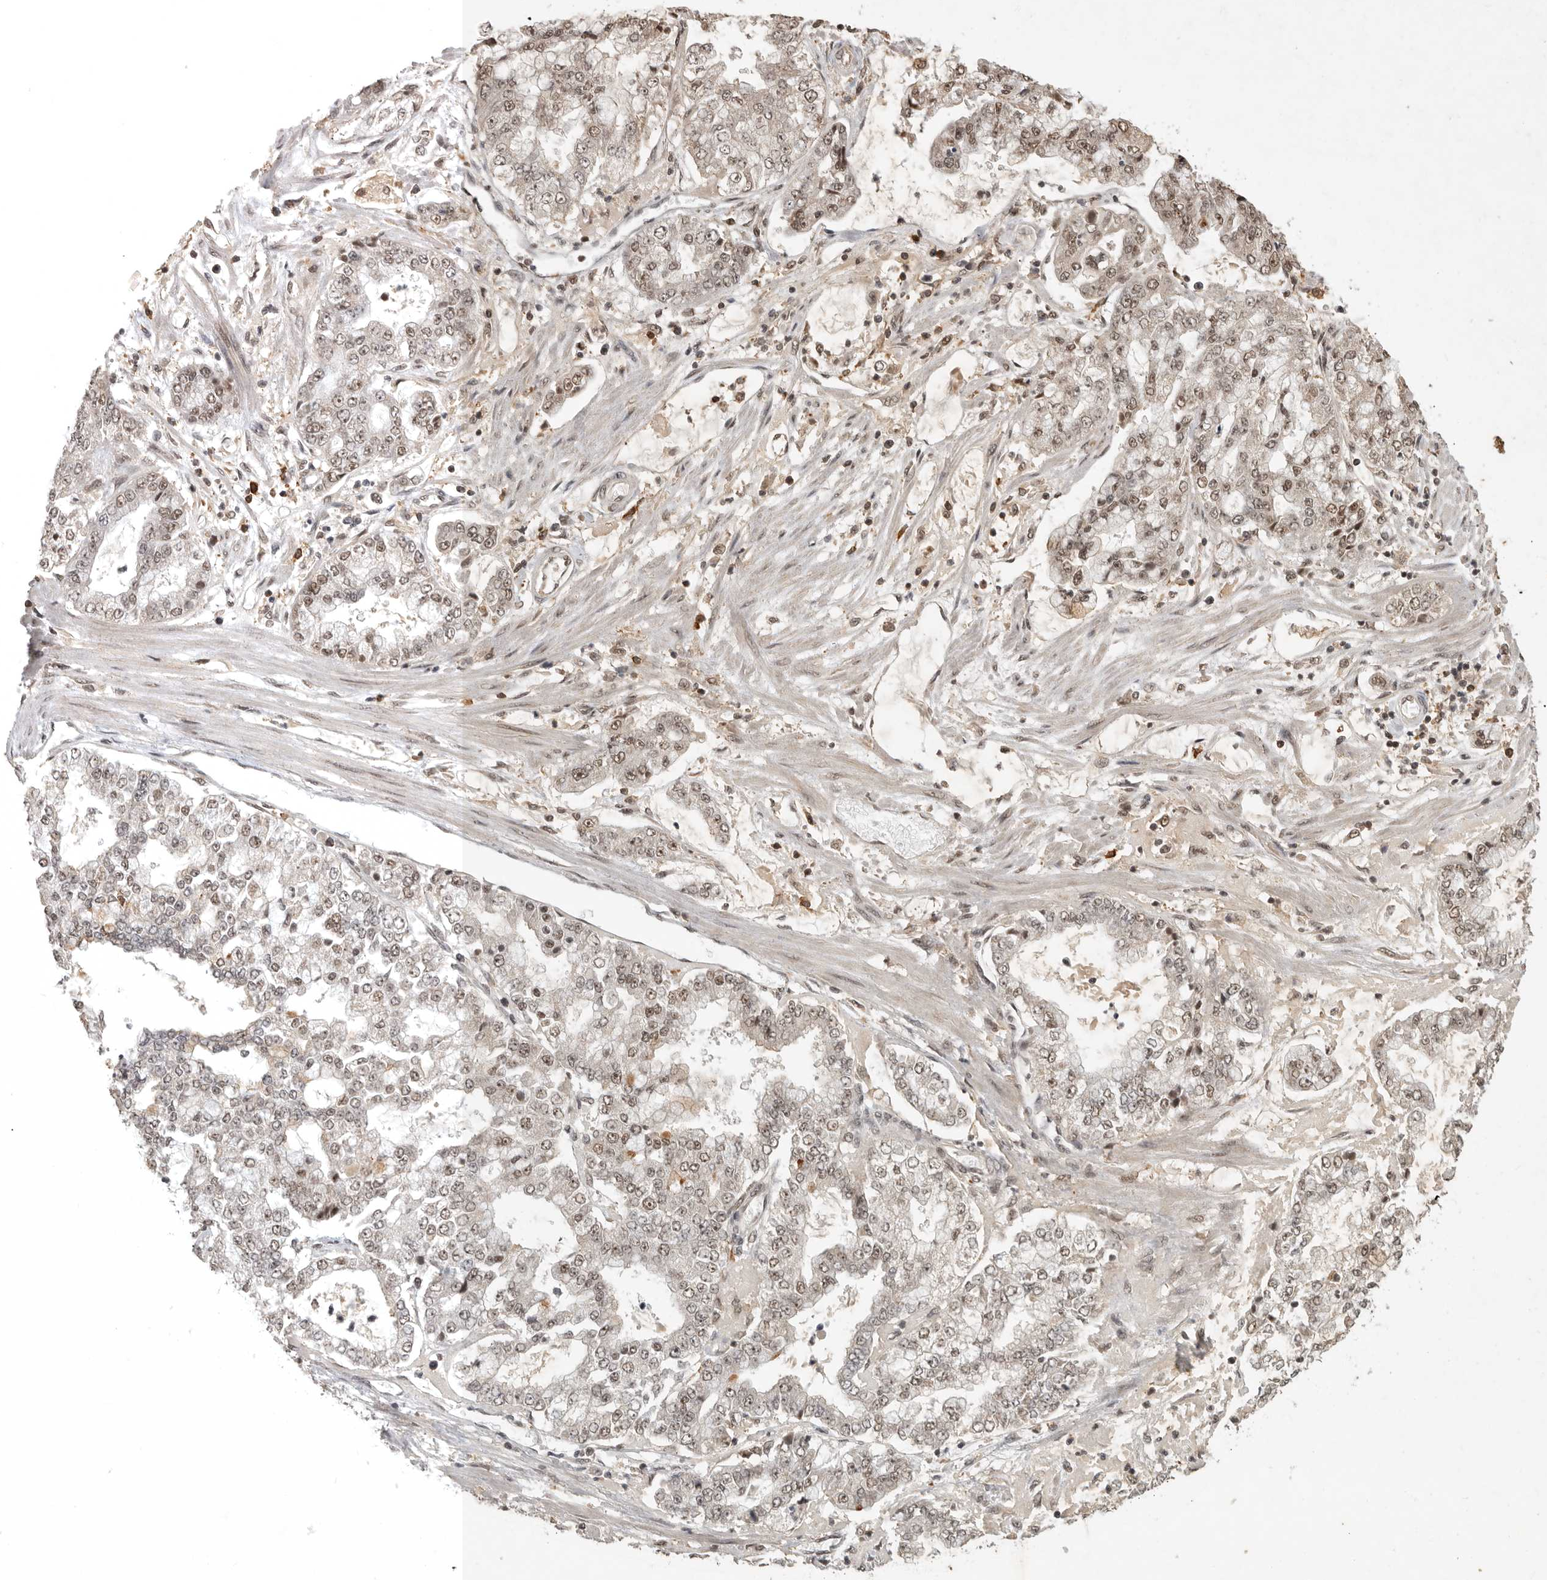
{"staining": {"intensity": "weak", "quantity": "25%-75%", "location": "nuclear"}, "tissue": "stomach cancer", "cell_type": "Tumor cells", "image_type": "cancer", "snomed": [{"axis": "morphology", "description": "Adenocarcinoma, NOS"}, {"axis": "topography", "description": "Stomach"}], "caption": "Human stomach cancer (adenocarcinoma) stained for a protein (brown) demonstrates weak nuclear positive expression in approximately 25%-75% of tumor cells.", "gene": "CBLL1", "patient": {"sex": "male", "age": 76}}